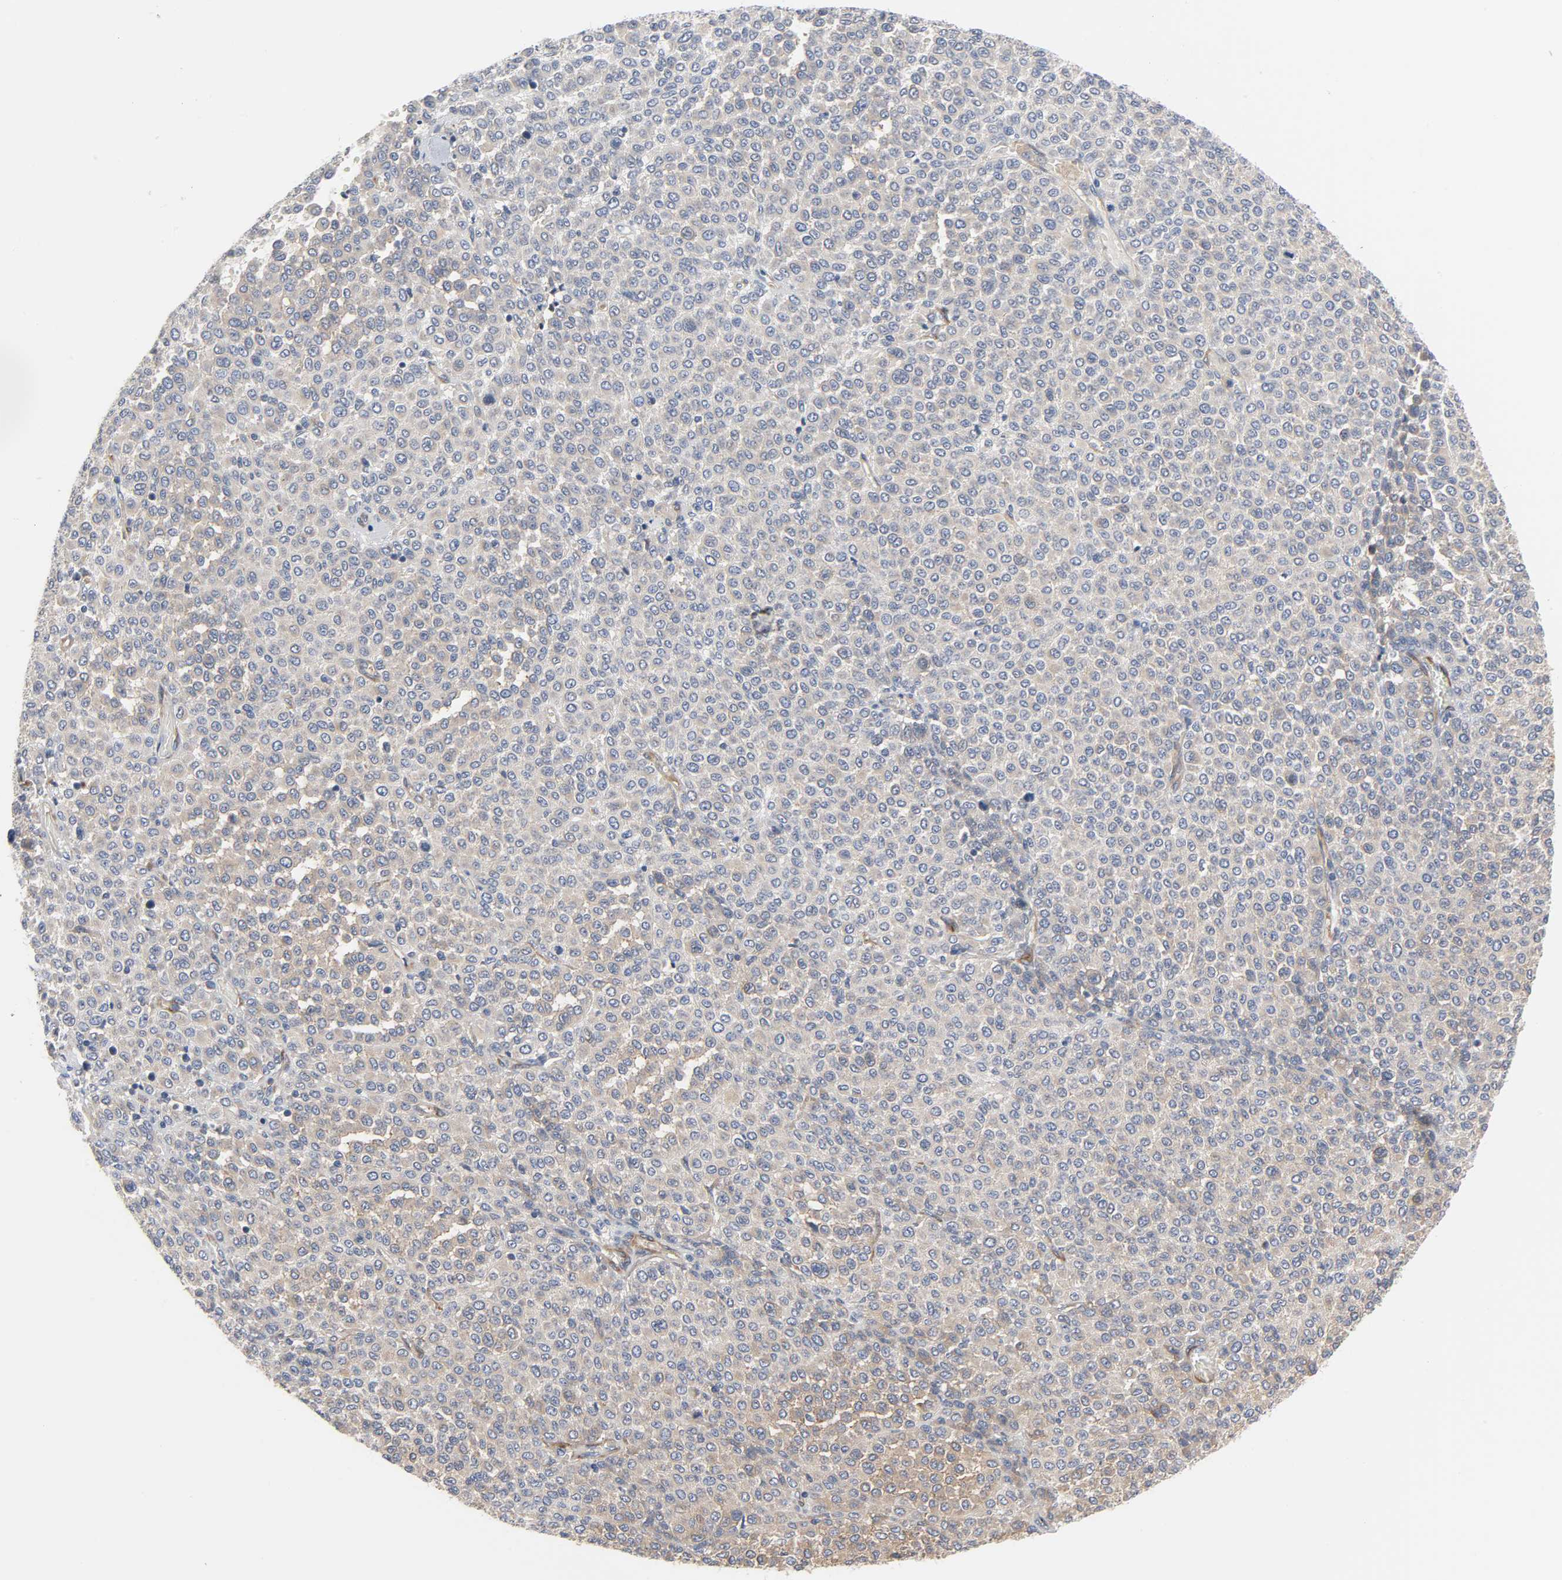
{"staining": {"intensity": "moderate", "quantity": "25%-75%", "location": "cytoplasmic/membranous"}, "tissue": "melanoma", "cell_type": "Tumor cells", "image_type": "cancer", "snomed": [{"axis": "morphology", "description": "Malignant melanoma, Metastatic site"}, {"axis": "topography", "description": "Pancreas"}], "caption": "This histopathology image reveals IHC staining of melanoma, with medium moderate cytoplasmic/membranous staining in approximately 25%-75% of tumor cells.", "gene": "ARHGAP1", "patient": {"sex": "female", "age": 30}}